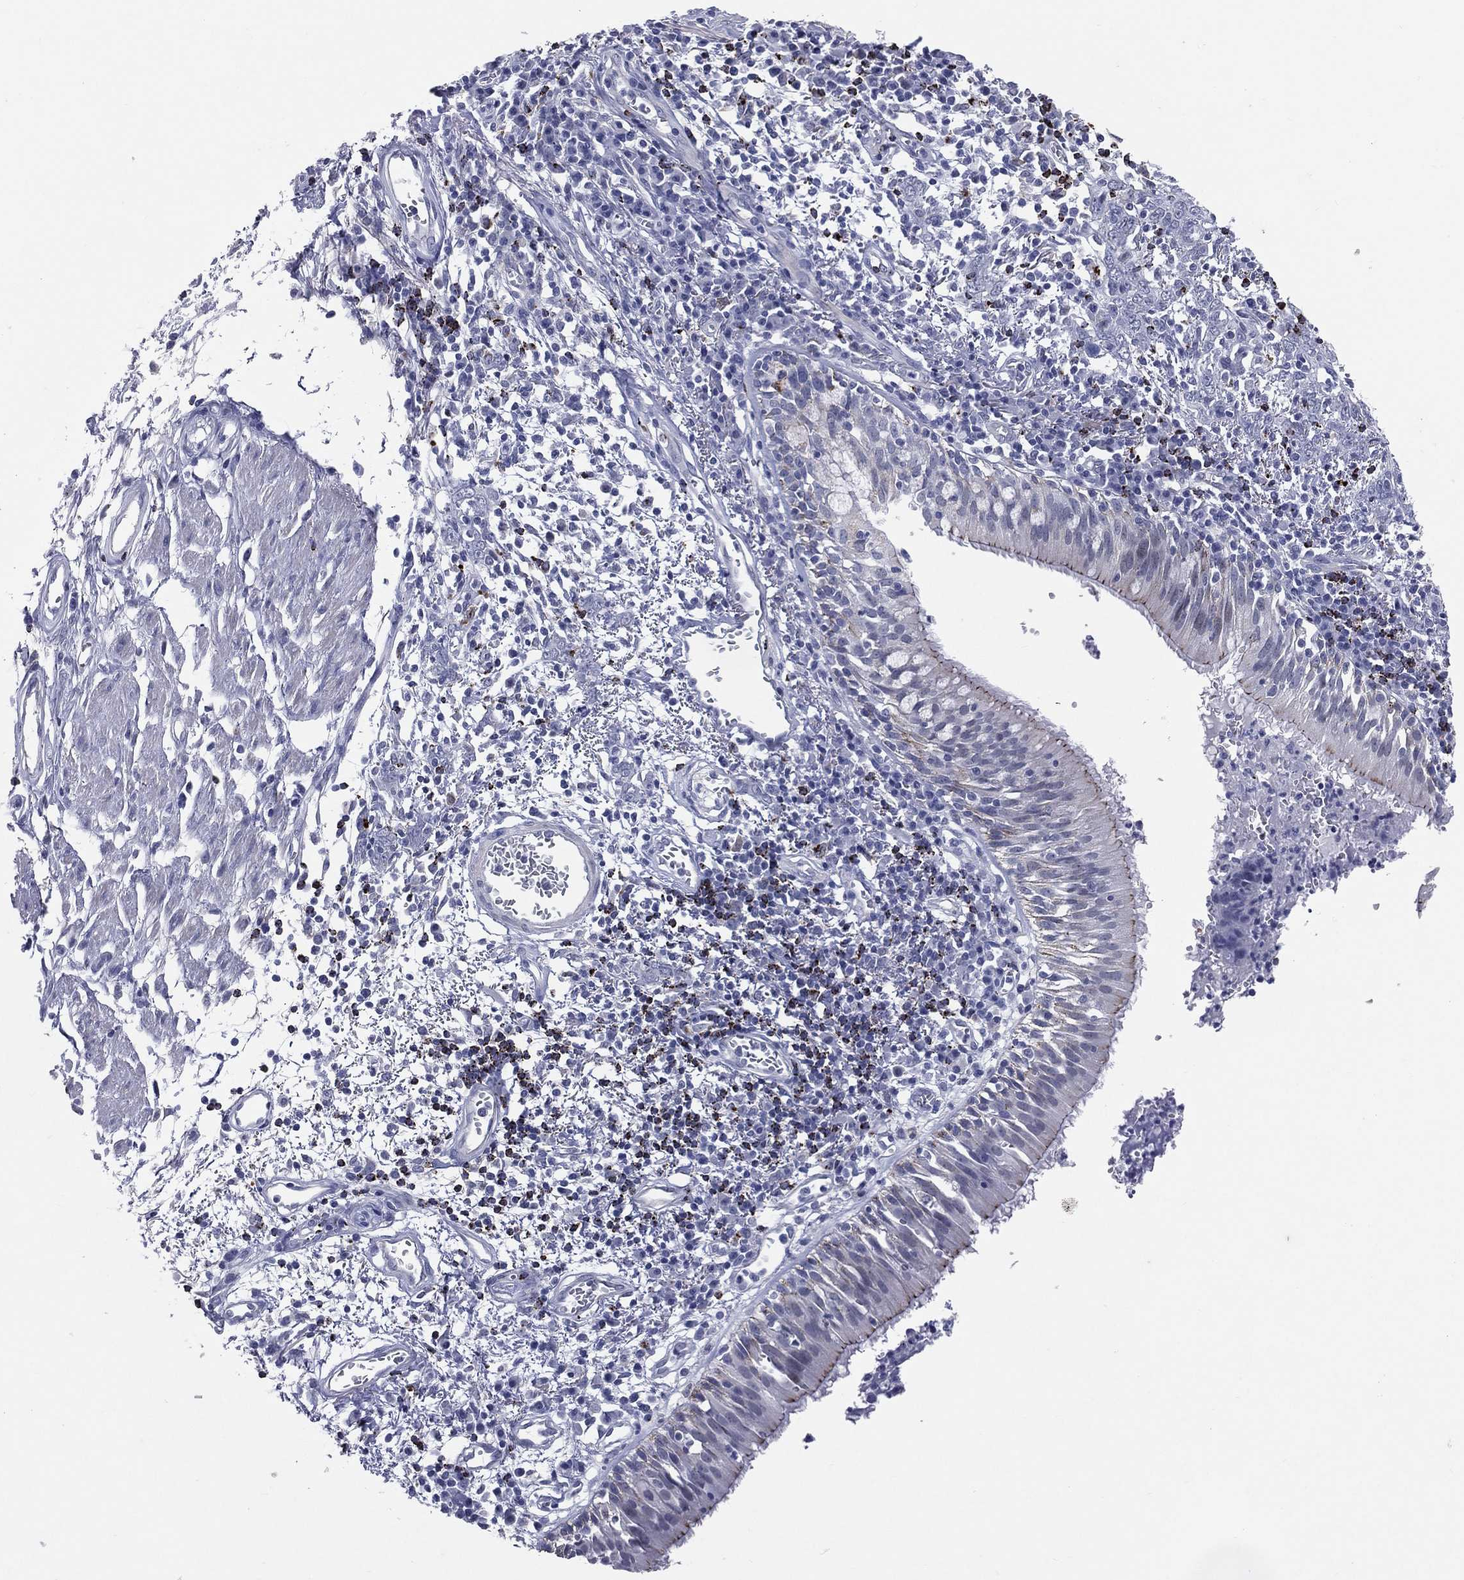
{"staining": {"intensity": "moderate", "quantity": "<25%", "location": "cytoplasmic/membranous"}, "tissue": "bronchus", "cell_type": "Respiratory epithelial cells", "image_type": "normal", "snomed": [{"axis": "morphology", "description": "Normal tissue, NOS"}, {"axis": "morphology", "description": "Squamous cell carcinoma, NOS"}, {"axis": "topography", "description": "Cartilage tissue"}, {"axis": "topography", "description": "Bronchus"}, {"axis": "topography", "description": "Lung"}], "caption": "Approximately <25% of respiratory epithelial cells in unremarkable human bronchus reveal moderate cytoplasmic/membranous protein expression as visualized by brown immunohistochemical staining.", "gene": "HLA", "patient": {"sex": "male", "age": 66}}